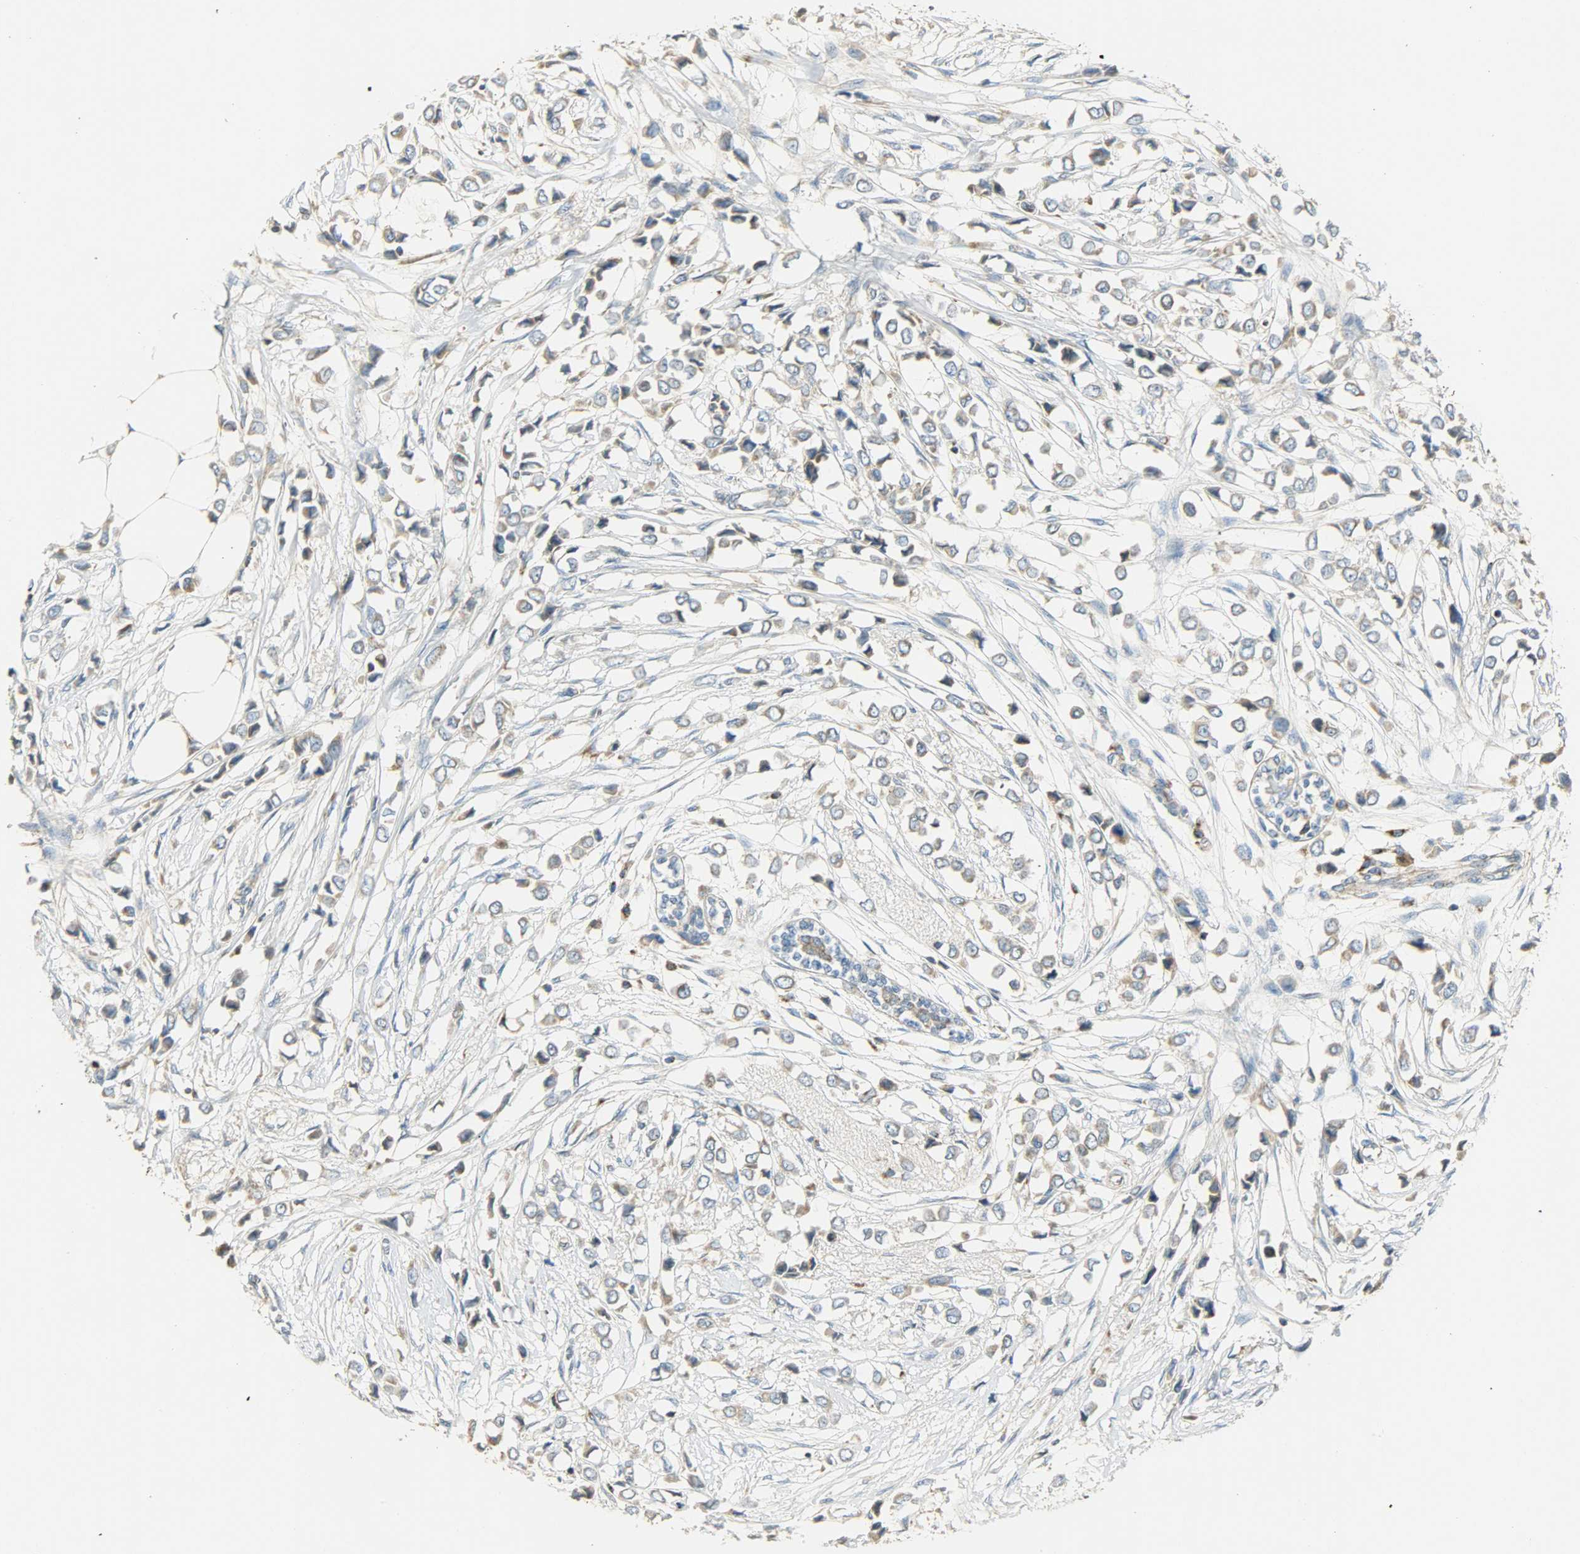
{"staining": {"intensity": "moderate", "quantity": ">75%", "location": "cytoplasmic/membranous"}, "tissue": "breast cancer", "cell_type": "Tumor cells", "image_type": "cancer", "snomed": [{"axis": "morphology", "description": "Lobular carcinoma"}, {"axis": "topography", "description": "Breast"}], "caption": "There is medium levels of moderate cytoplasmic/membranous positivity in tumor cells of breast cancer (lobular carcinoma), as demonstrated by immunohistochemical staining (brown color).", "gene": "NNT", "patient": {"sex": "female", "age": 51}}